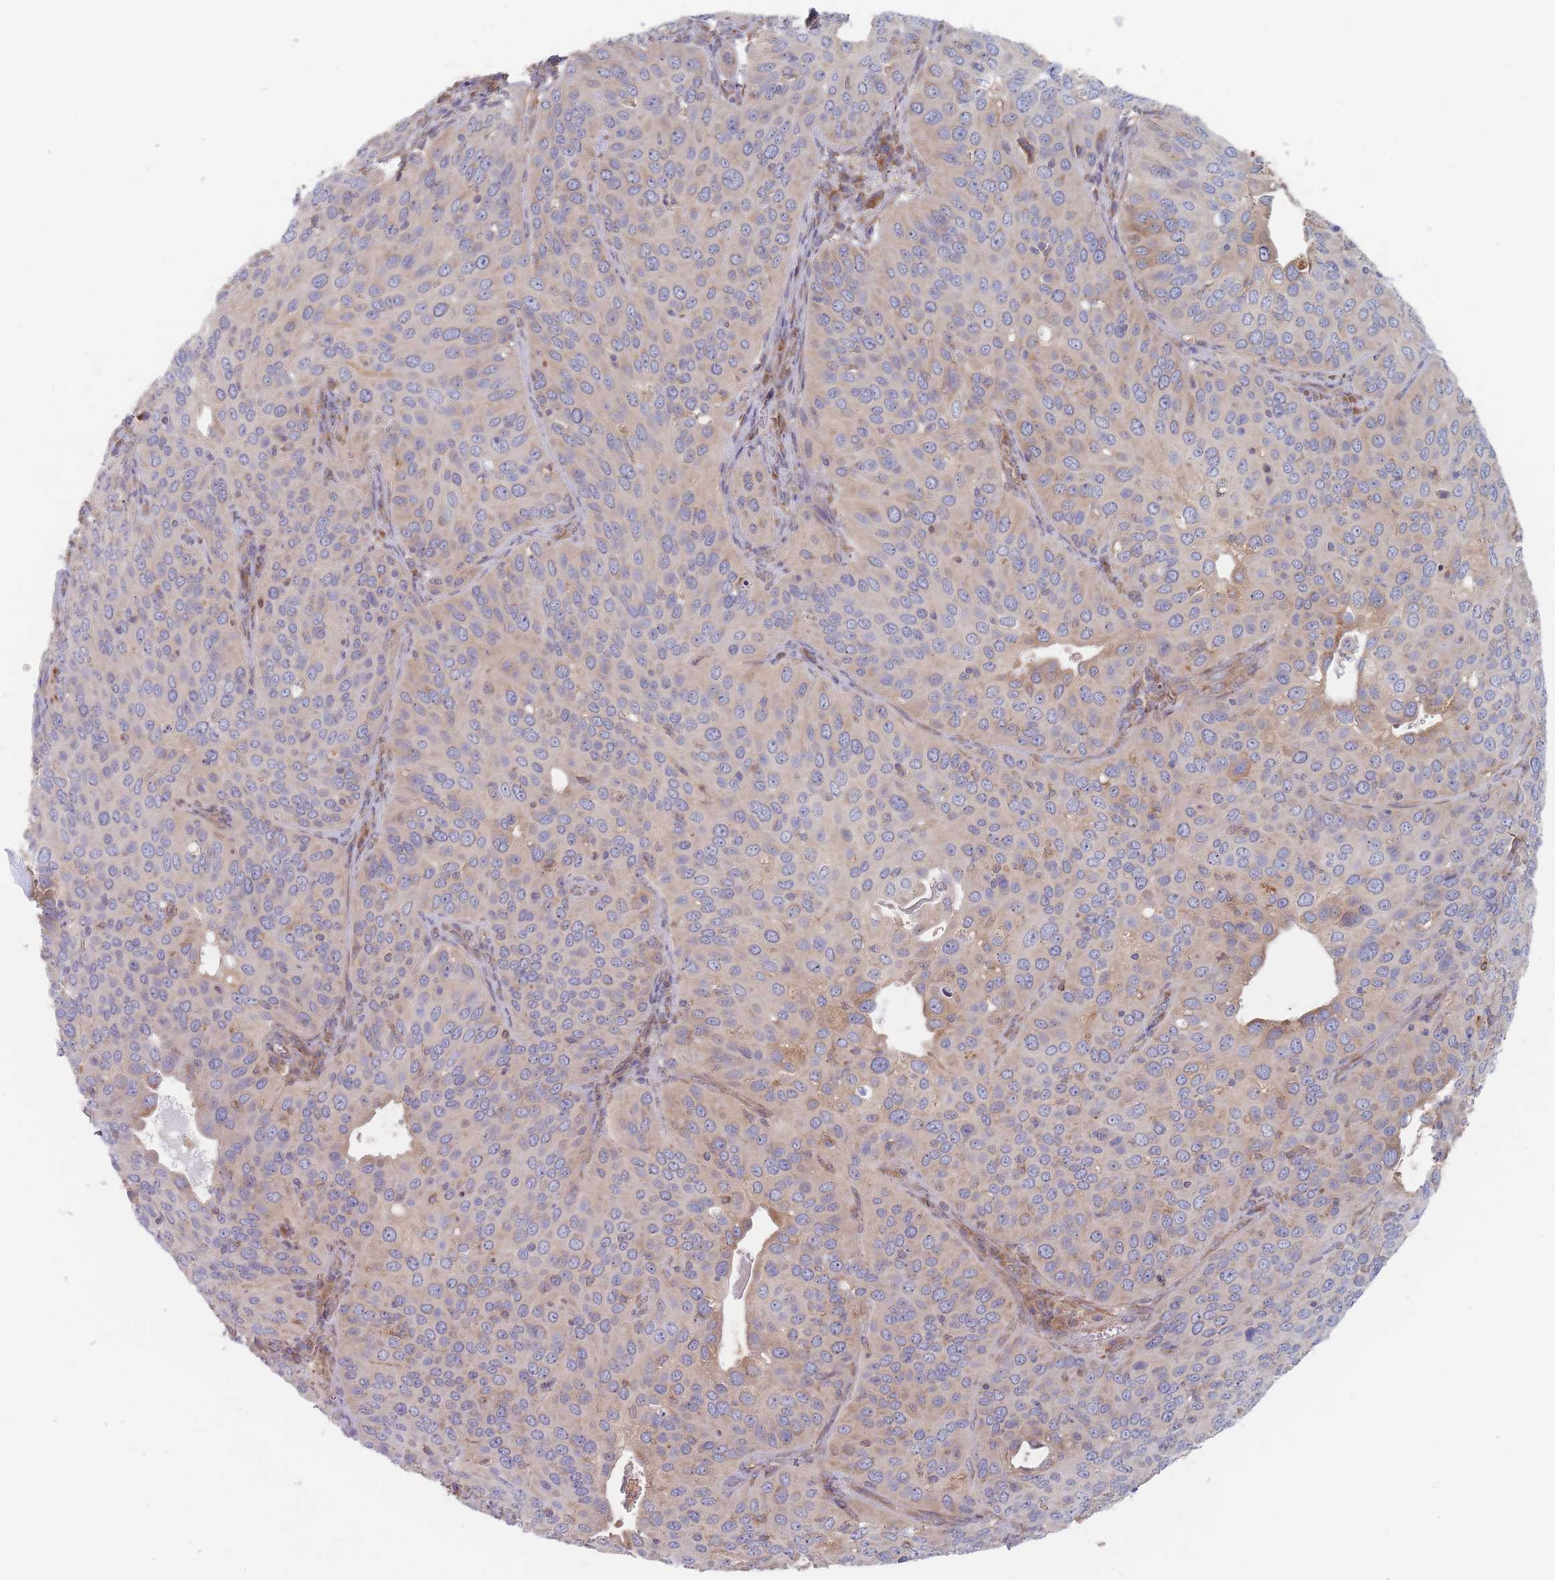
{"staining": {"intensity": "weak", "quantity": "25%-75%", "location": "cytoplasmic/membranous"}, "tissue": "cervical cancer", "cell_type": "Tumor cells", "image_type": "cancer", "snomed": [{"axis": "morphology", "description": "Squamous cell carcinoma, NOS"}, {"axis": "topography", "description": "Cervix"}], "caption": "This micrograph shows cervical squamous cell carcinoma stained with IHC to label a protein in brown. The cytoplasmic/membranous of tumor cells show weak positivity for the protein. Nuclei are counter-stained blue.", "gene": "KDSR", "patient": {"sex": "female", "age": 36}}